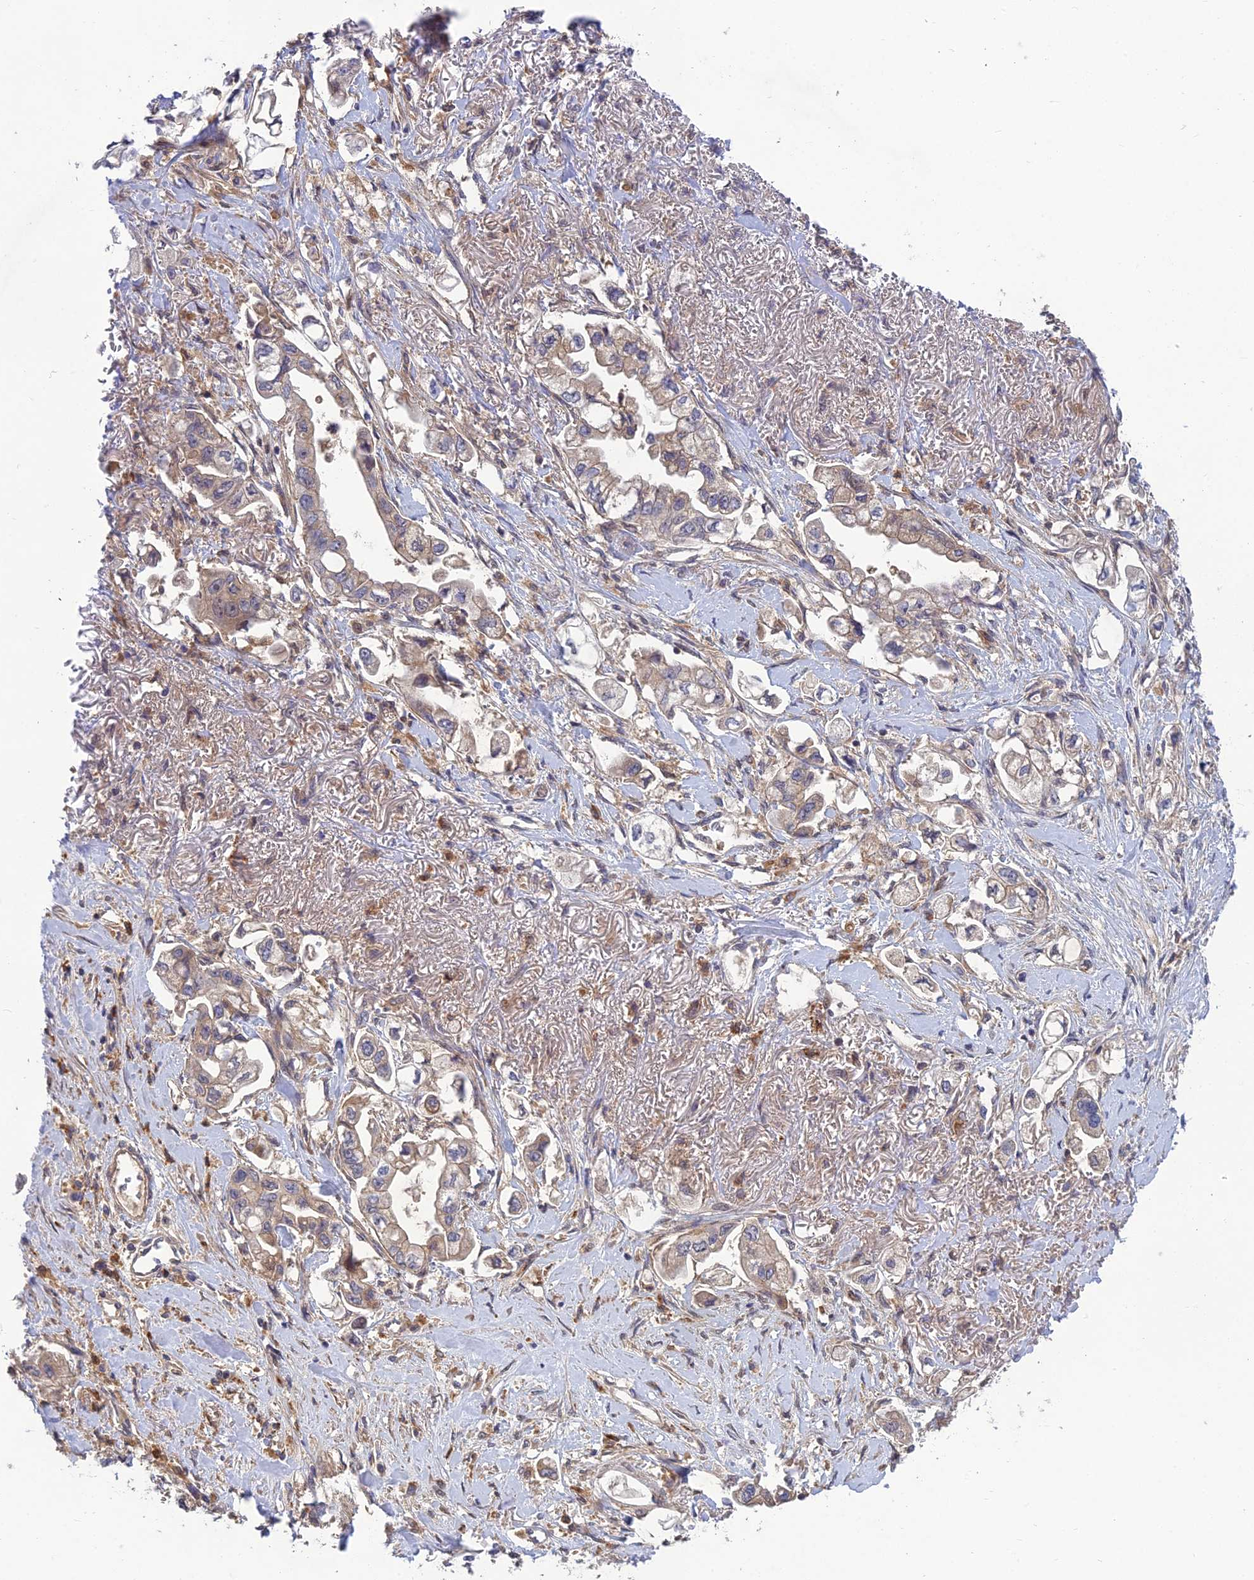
{"staining": {"intensity": "weak", "quantity": "25%-75%", "location": "cytoplasmic/membranous"}, "tissue": "stomach cancer", "cell_type": "Tumor cells", "image_type": "cancer", "snomed": [{"axis": "morphology", "description": "Adenocarcinoma, NOS"}, {"axis": "topography", "description": "Stomach"}], "caption": "High-power microscopy captured an immunohistochemistry photomicrograph of stomach cancer, revealing weak cytoplasmic/membranous expression in about 25%-75% of tumor cells. (DAB IHC, brown staining for protein, blue staining for nuclei).", "gene": "FAM151B", "patient": {"sex": "male", "age": 62}}